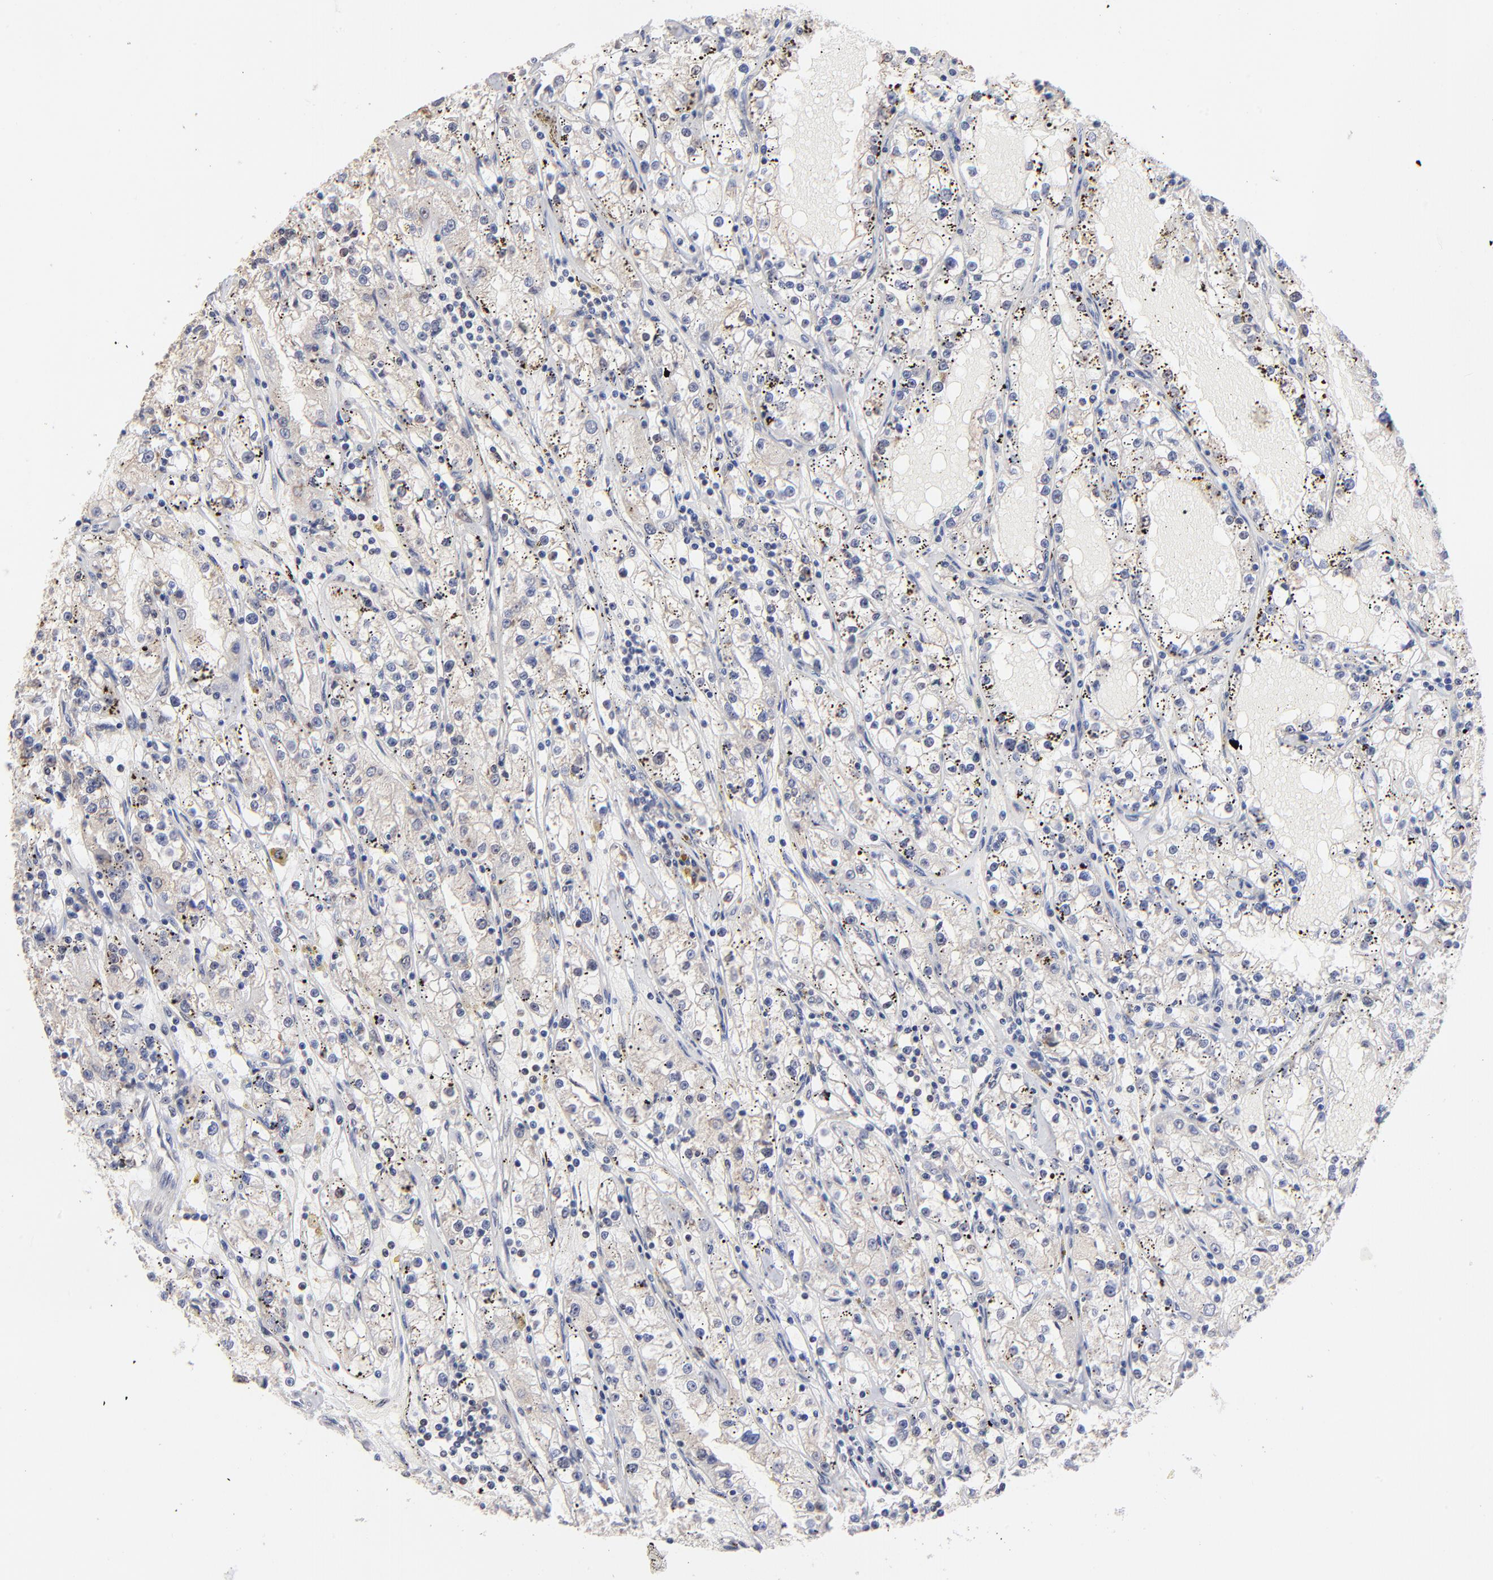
{"staining": {"intensity": "negative", "quantity": "none", "location": "none"}, "tissue": "renal cancer", "cell_type": "Tumor cells", "image_type": "cancer", "snomed": [{"axis": "morphology", "description": "Adenocarcinoma, NOS"}, {"axis": "topography", "description": "Kidney"}], "caption": "Tumor cells are negative for protein expression in human renal cancer.", "gene": "BRPF1", "patient": {"sex": "male", "age": 56}}